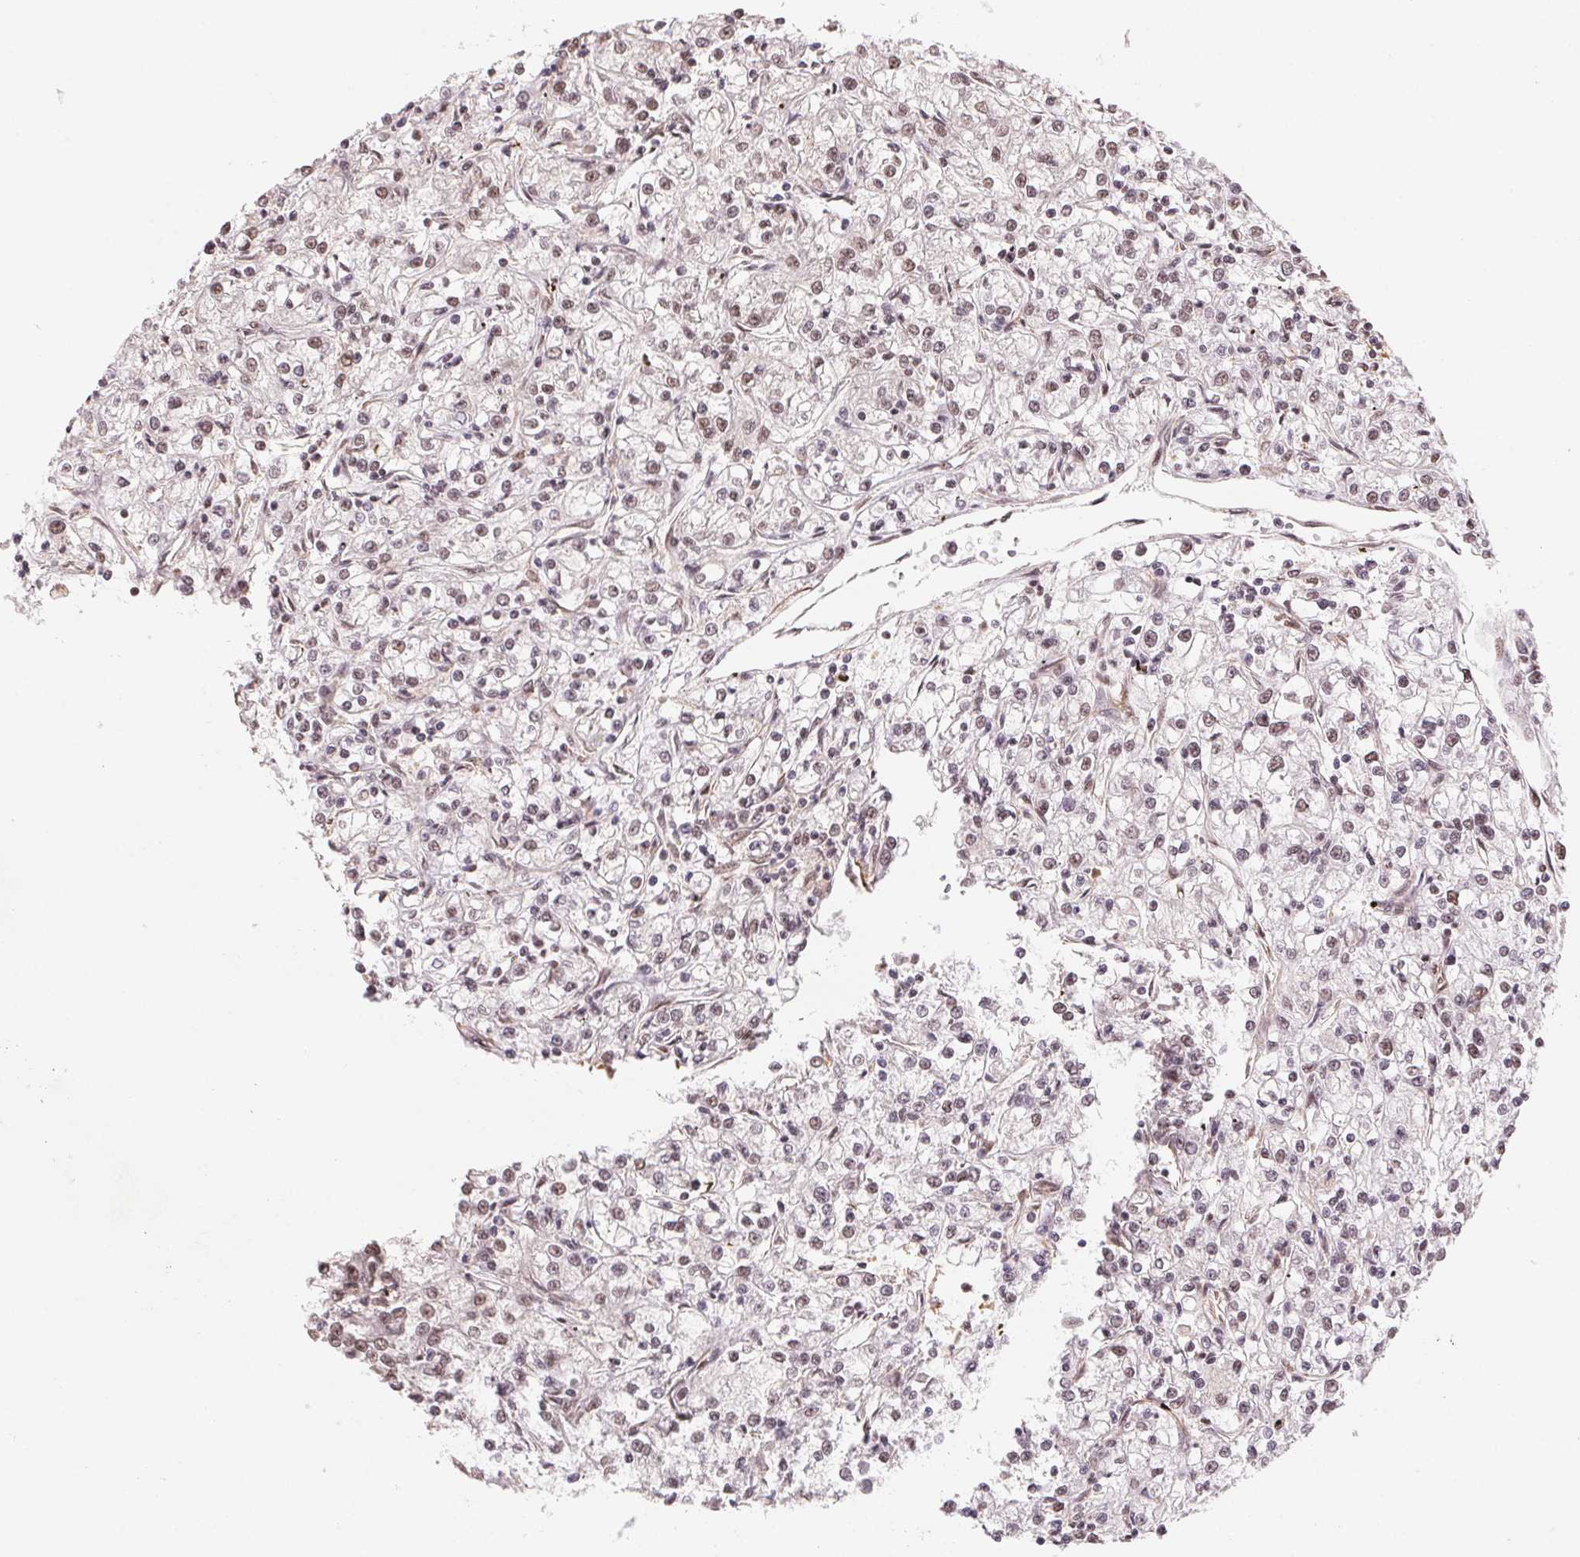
{"staining": {"intensity": "weak", "quantity": "<25%", "location": "nuclear"}, "tissue": "renal cancer", "cell_type": "Tumor cells", "image_type": "cancer", "snomed": [{"axis": "morphology", "description": "Adenocarcinoma, NOS"}, {"axis": "topography", "description": "Kidney"}], "caption": "This histopathology image is of renal cancer stained with IHC to label a protein in brown with the nuclei are counter-stained blue. There is no expression in tumor cells.", "gene": "SNRPG", "patient": {"sex": "female", "age": 59}}